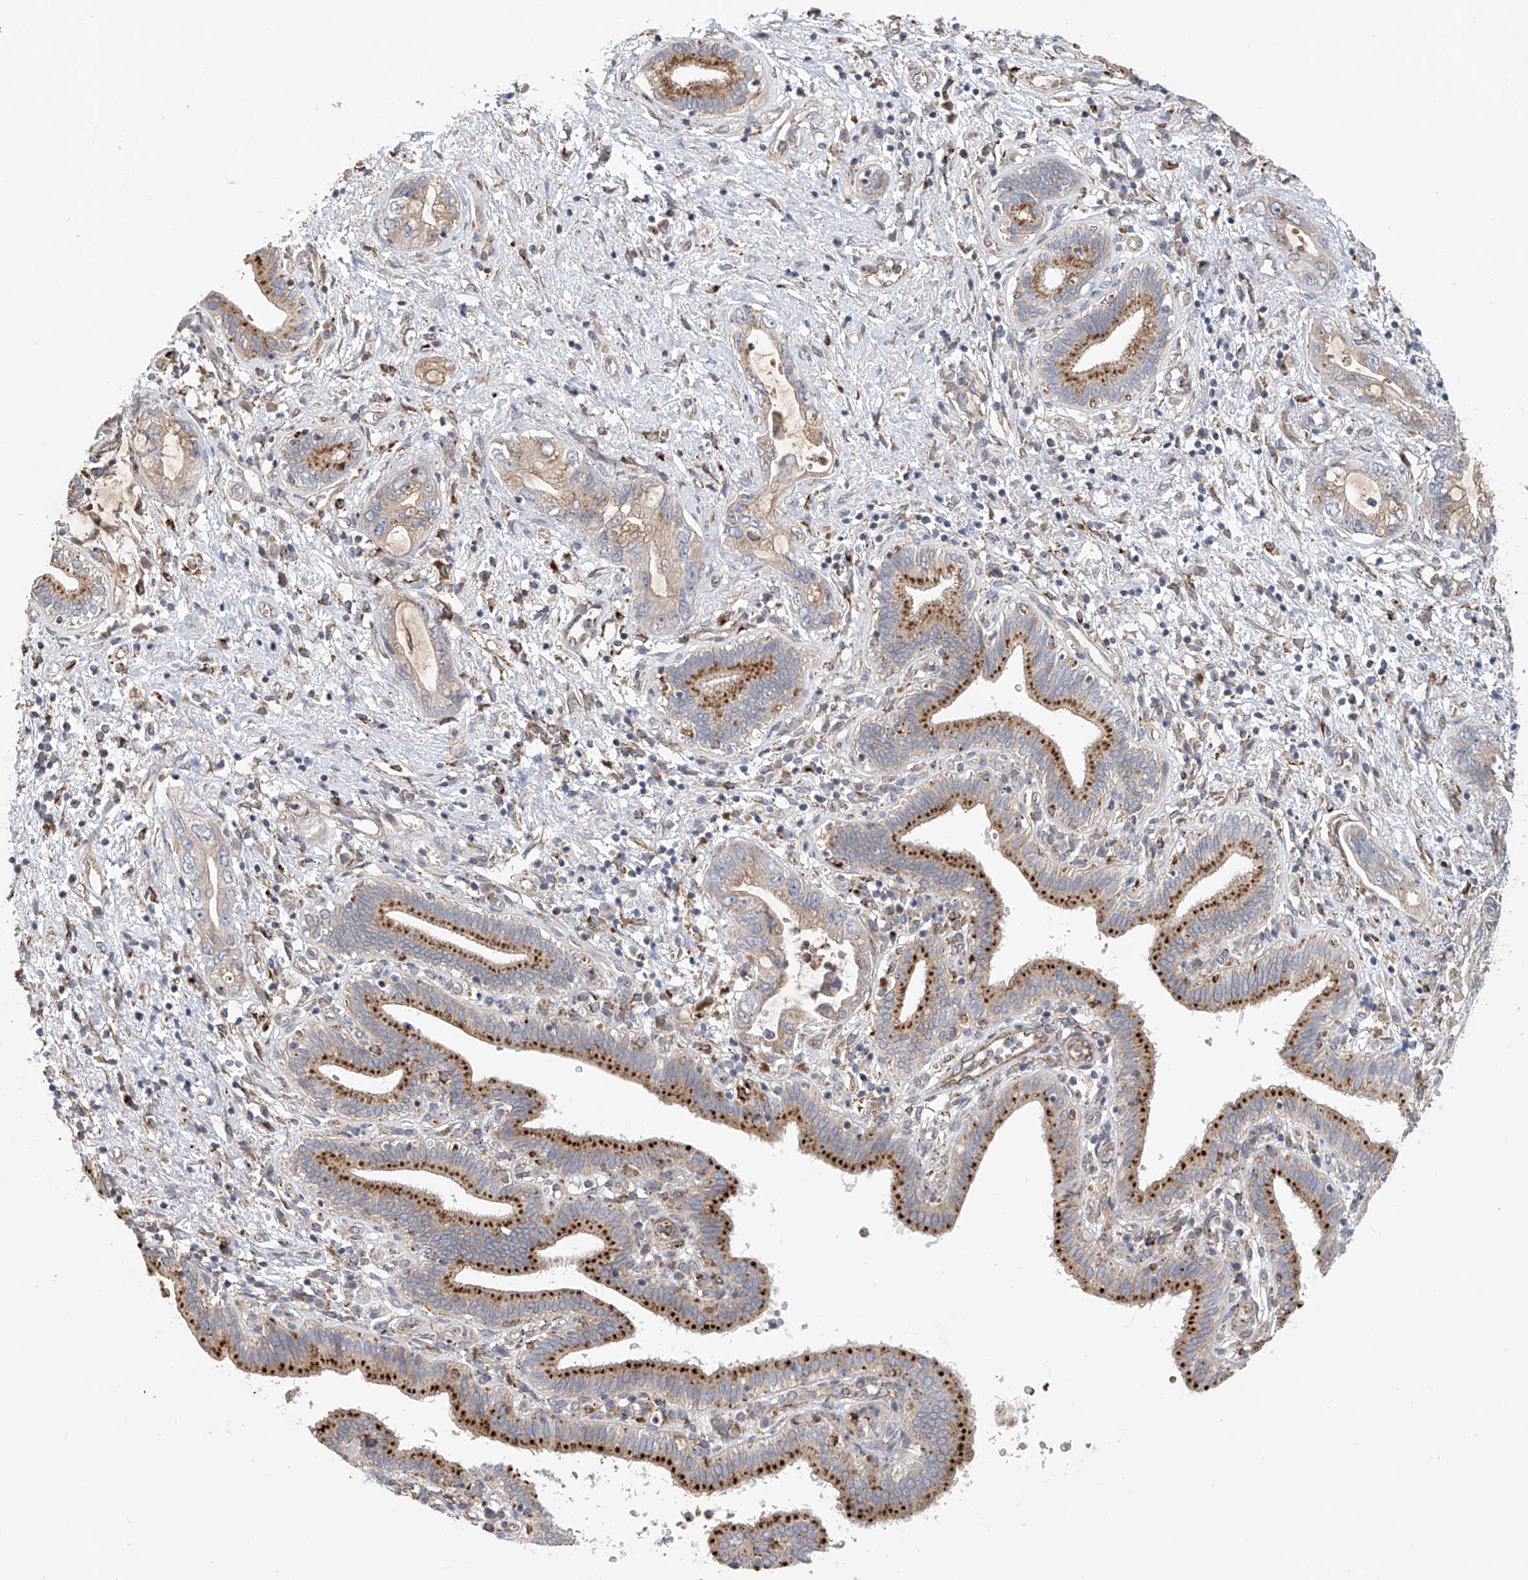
{"staining": {"intensity": "strong", "quantity": "25%-75%", "location": "cytoplasmic/membranous"}, "tissue": "pancreatic cancer", "cell_type": "Tumor cells", "image_type": "cancer", "snomed": [{"axis": "morphology", "description": "Adenocarcinoma, NOS"}, {"axis": "topography", "description": "Pancreas"}], "caption": "Pancreatic cancer (adenocarcinoma) was stained to show a protein in brown. There is high levels of strong cytoplasmic/membranous expression in approximately 25%-75% of tumor cells.", "gene": "HGSNAT", "patient": {"sex": "female", "age": 73}}